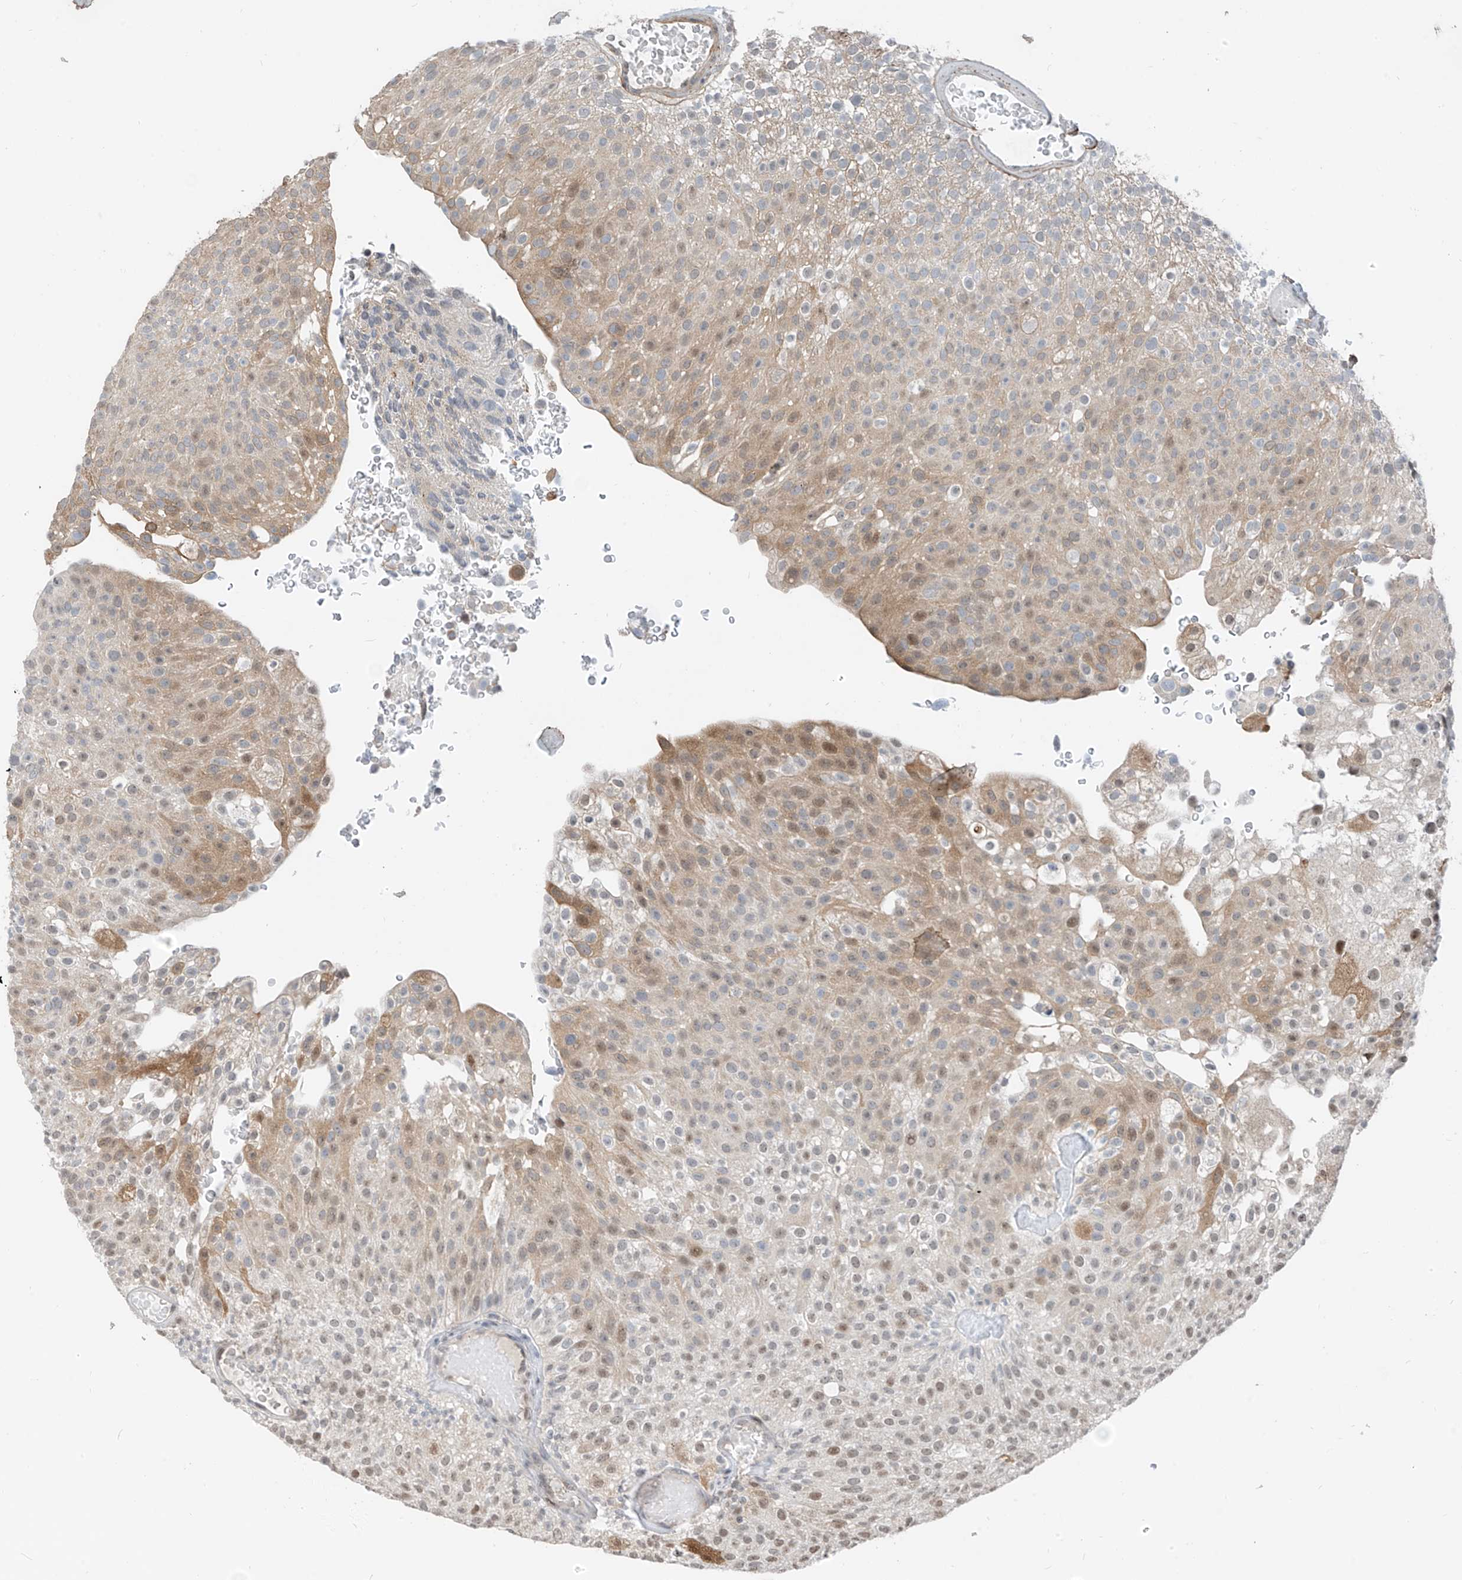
{"staining": {"intensity": "weak", "quantity": ">75%", "location": "cytoplasmic/membranous,nuclear"}, "tissue": "urothelial cancer", "cell_type": "Tumor cells", "image_type": "cancer", "snomed": [{"axis": "morphology", "description": "Urothelial carcinoma, Low grade"}, {"axis": "topography", "description": "Urinary bladder"}], "caption": "Human urothelial cancer stained with a protein marker exhibits weak staining in tumor cells.", "gene": "RBP7", "patient": {"sex": "male", "age": 78}}